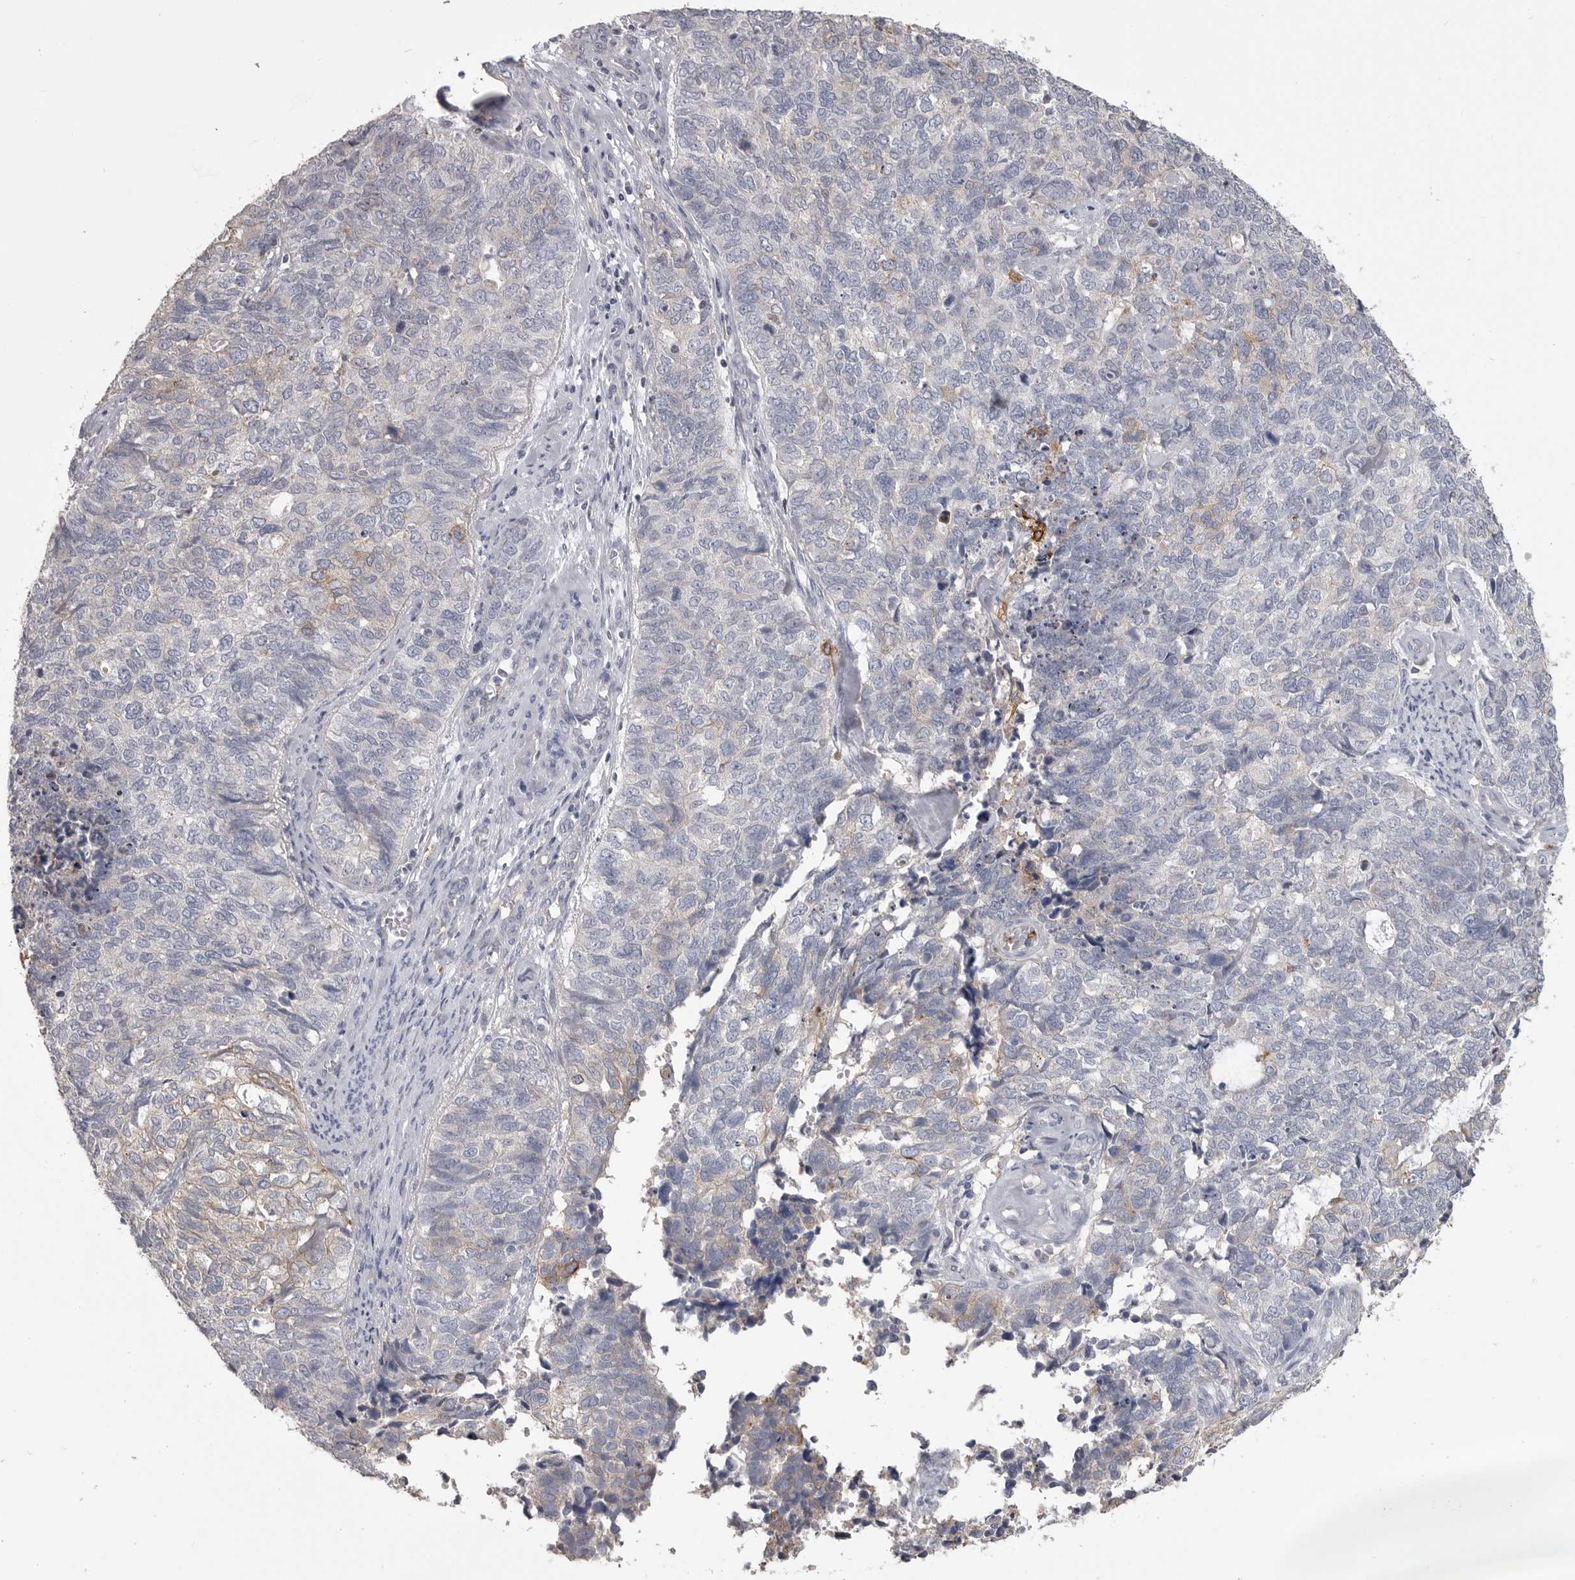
{"staining": {"intensity": "moderate", "quantity": "<25%", "location": "cytoplasmic/membranous"}, "tissue": "cervical cancer", "cell_type": "Tumor cells", "image_type": "cancer", "snomed": [{"axis": "morphology", "description": "Squamous cell carcinoma, NOS"}, {"axis": "topography", "description": "Cervix"}], "caption": "Moderate cytoplasmic/membranous protein staining is present in approximately <25% of tumor cells in cervical cancer.", "gene": "CMTM6", "patient": {"sex": "female", "age": 63}}